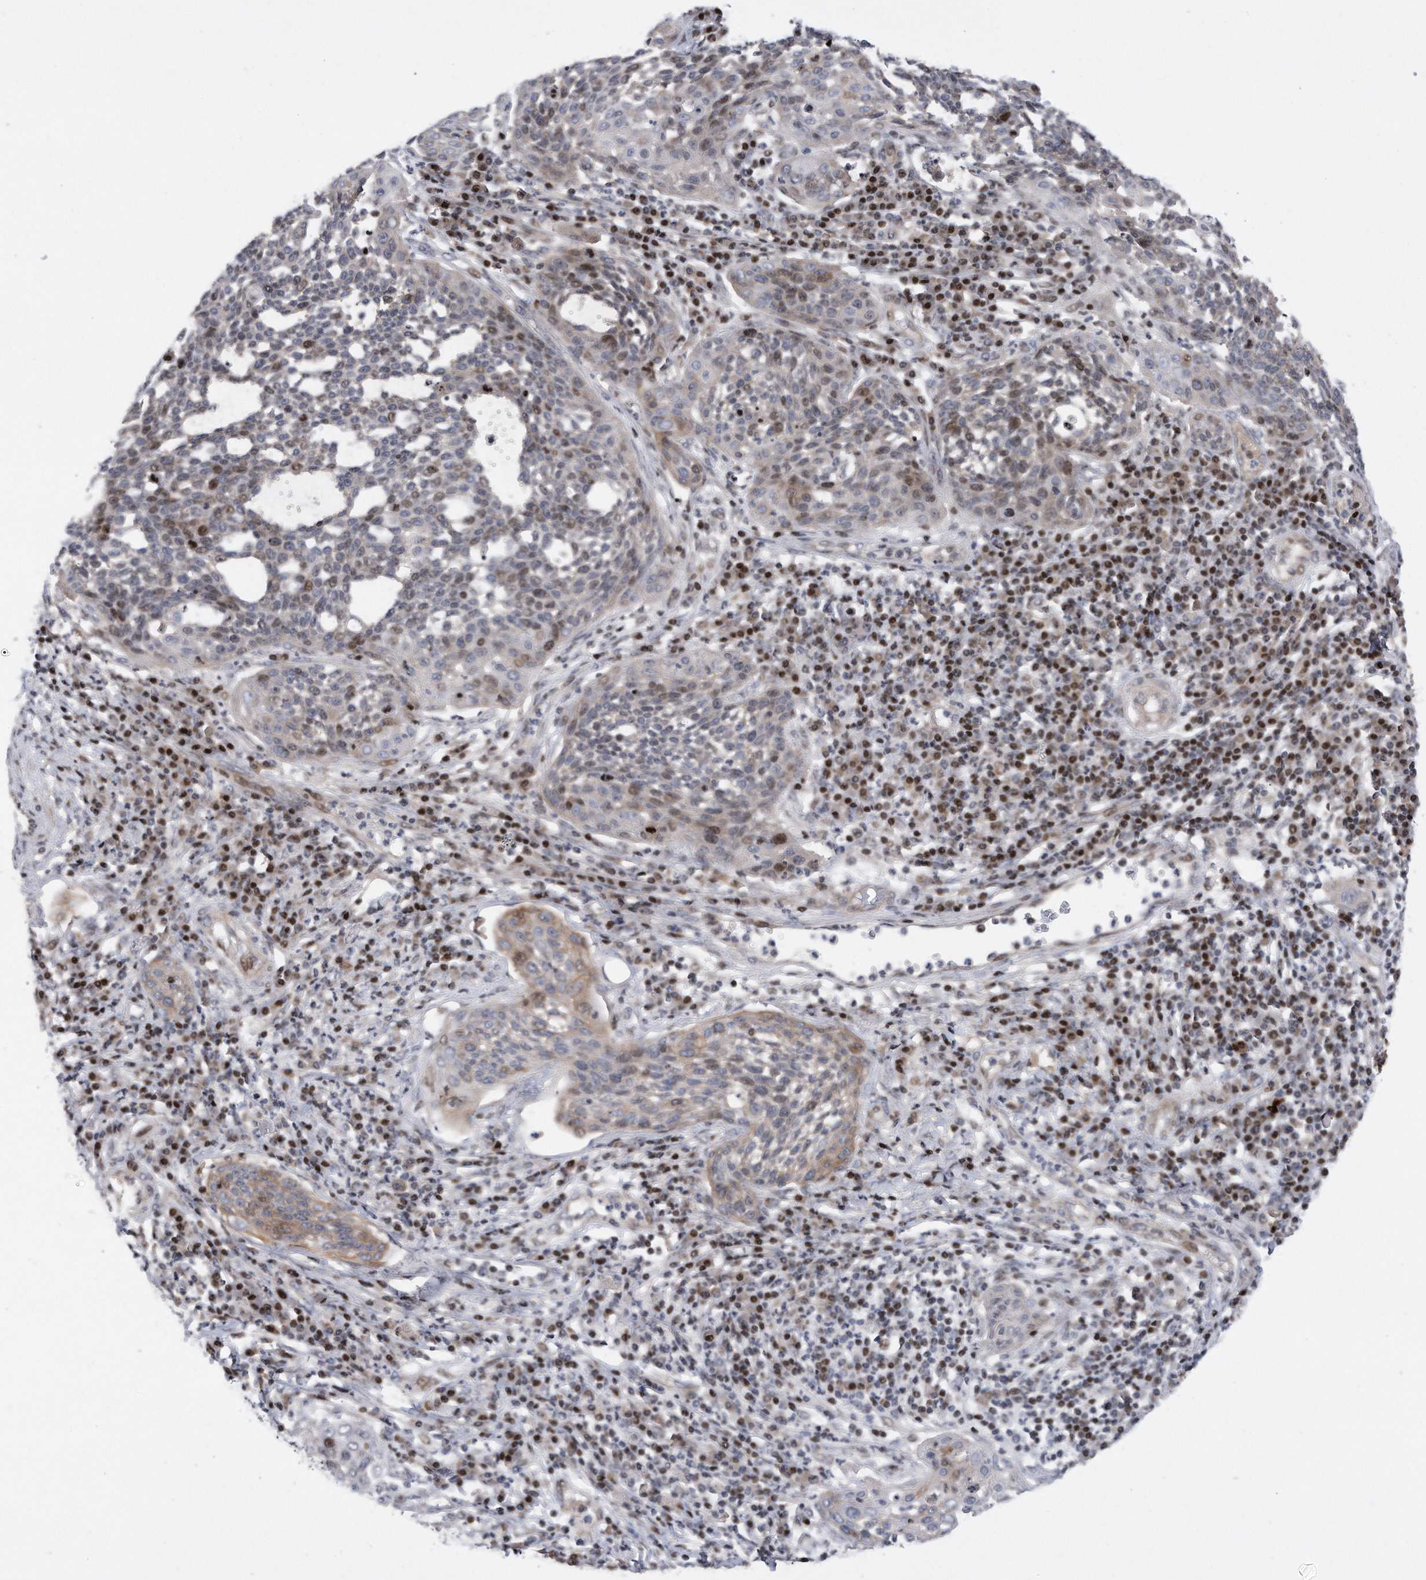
{"staining": {"intensity": "weak", "quantity": "25%-75%", "location": "cytoplasmic/membranous"}, "tissue": "cervical cancer", "cell_type": "Tumor cells", "image_type": "cancer", "snomed": [{"axis": "morphology", "description": "Squamous cell carcinoma, NOS"}, {"axis": "topography", "description": "Cervix"}], "caption": "Protein positivity by immunohistochemistry exhibits weak cytoplasmic/membranous expression in approximately 25%-75% of tumor cells in cervical cancer. (IHC, brightfield microscopy, high magnification).", "gene": "CDH12", "patient": {"sex": "female", "age": 34}}